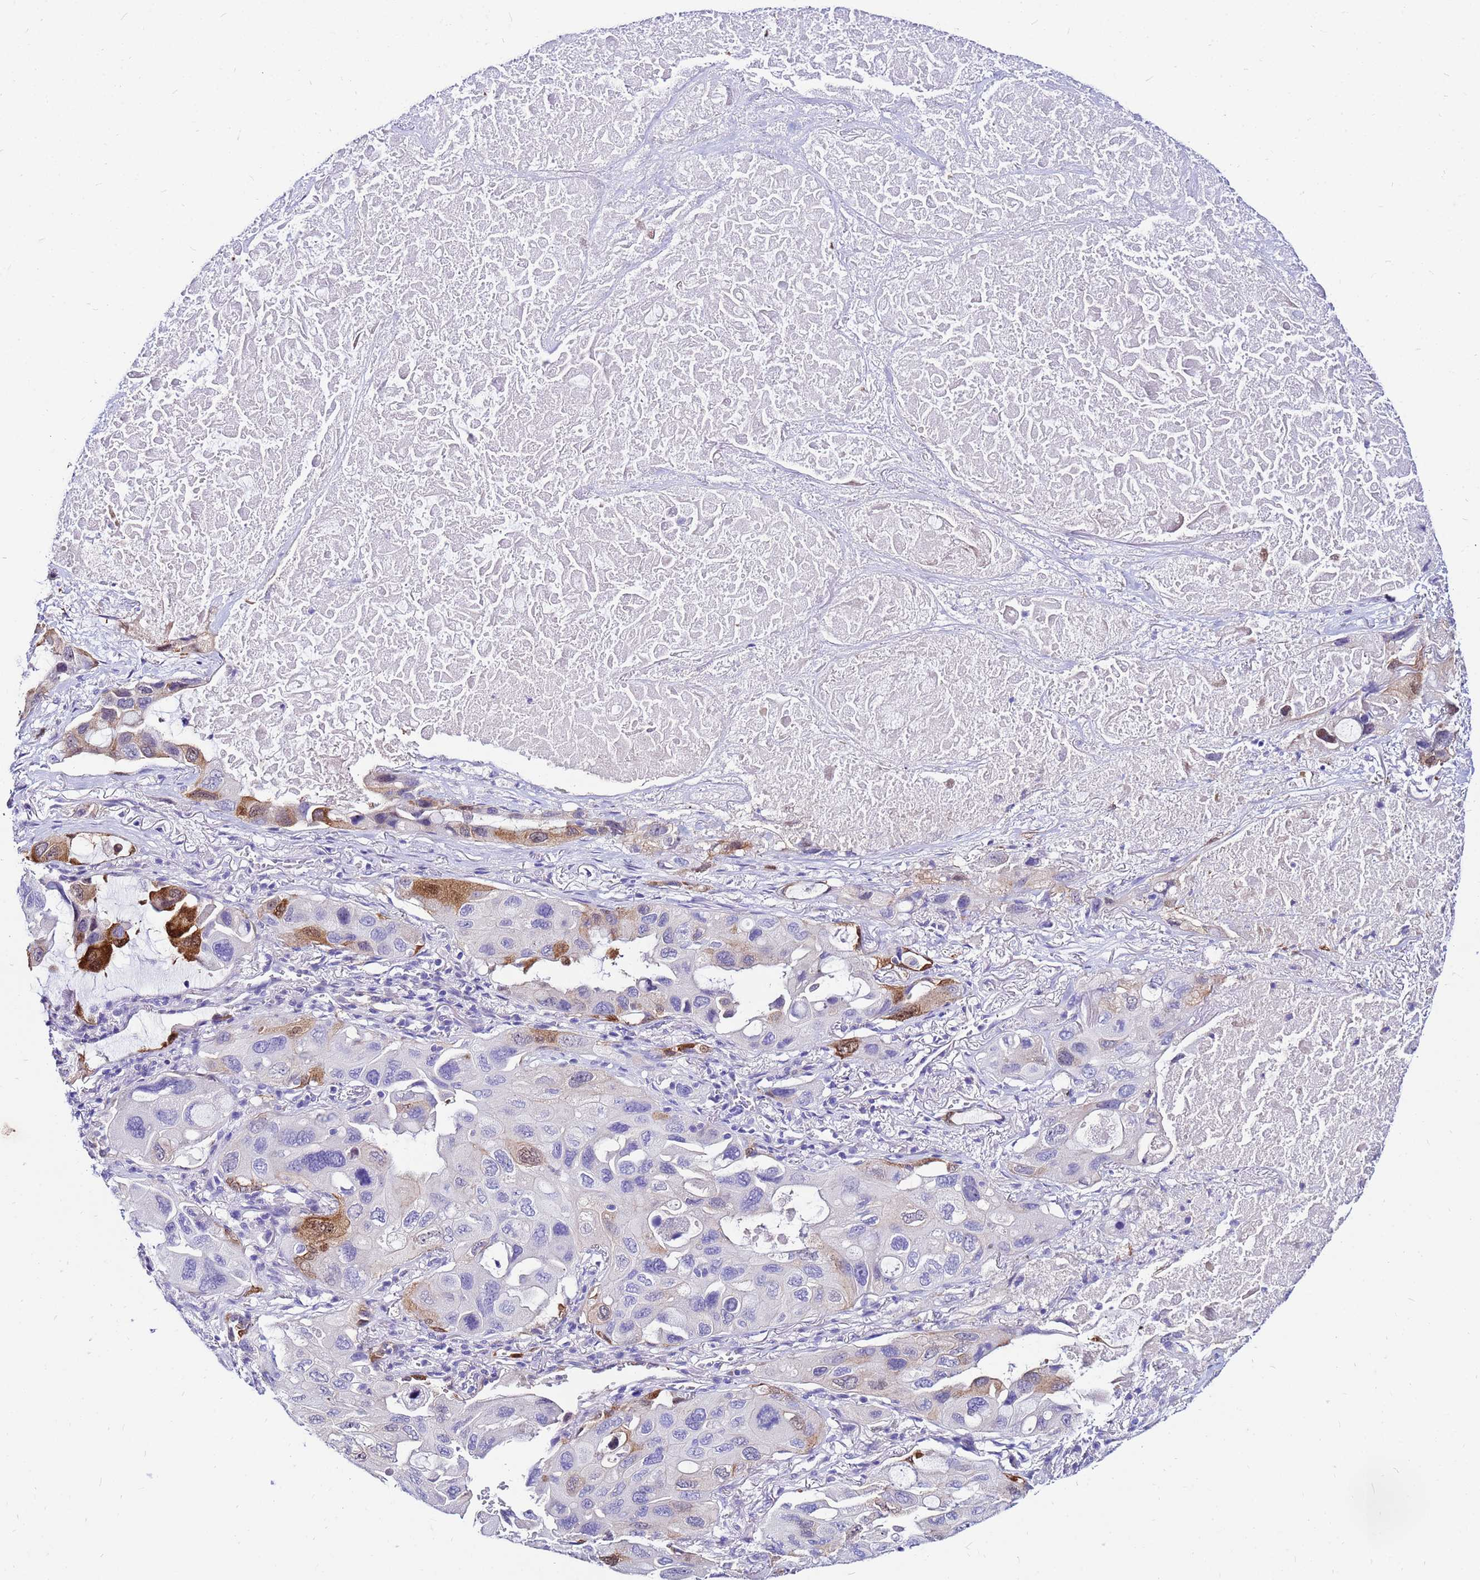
{"staining": {"intensity": "strong", "quantity": "25%-75%", "location": "cytoplasmic/membranous"}, "tissue": "lung cancer", "cell_type": "Tumor cells", "image_type": "cancer", "snomed": [{"axis": "morphology", "description": "Squamous cell carcinoma, NOS"}, {"axis": "topography", "description": "Lung"}], "caption": "Tumor cells exhibit high levels of strong cytoplasmic/membranous staining in about 25%-75% of cells in lung cancer (squamous cell carcinoma). (DAB (3,3'-diaminobenzidine) IHC with brightfield microscopy, high magnification).", "gene": "PPP1R14C", "patient": {"sex": "female", "age": 73}}